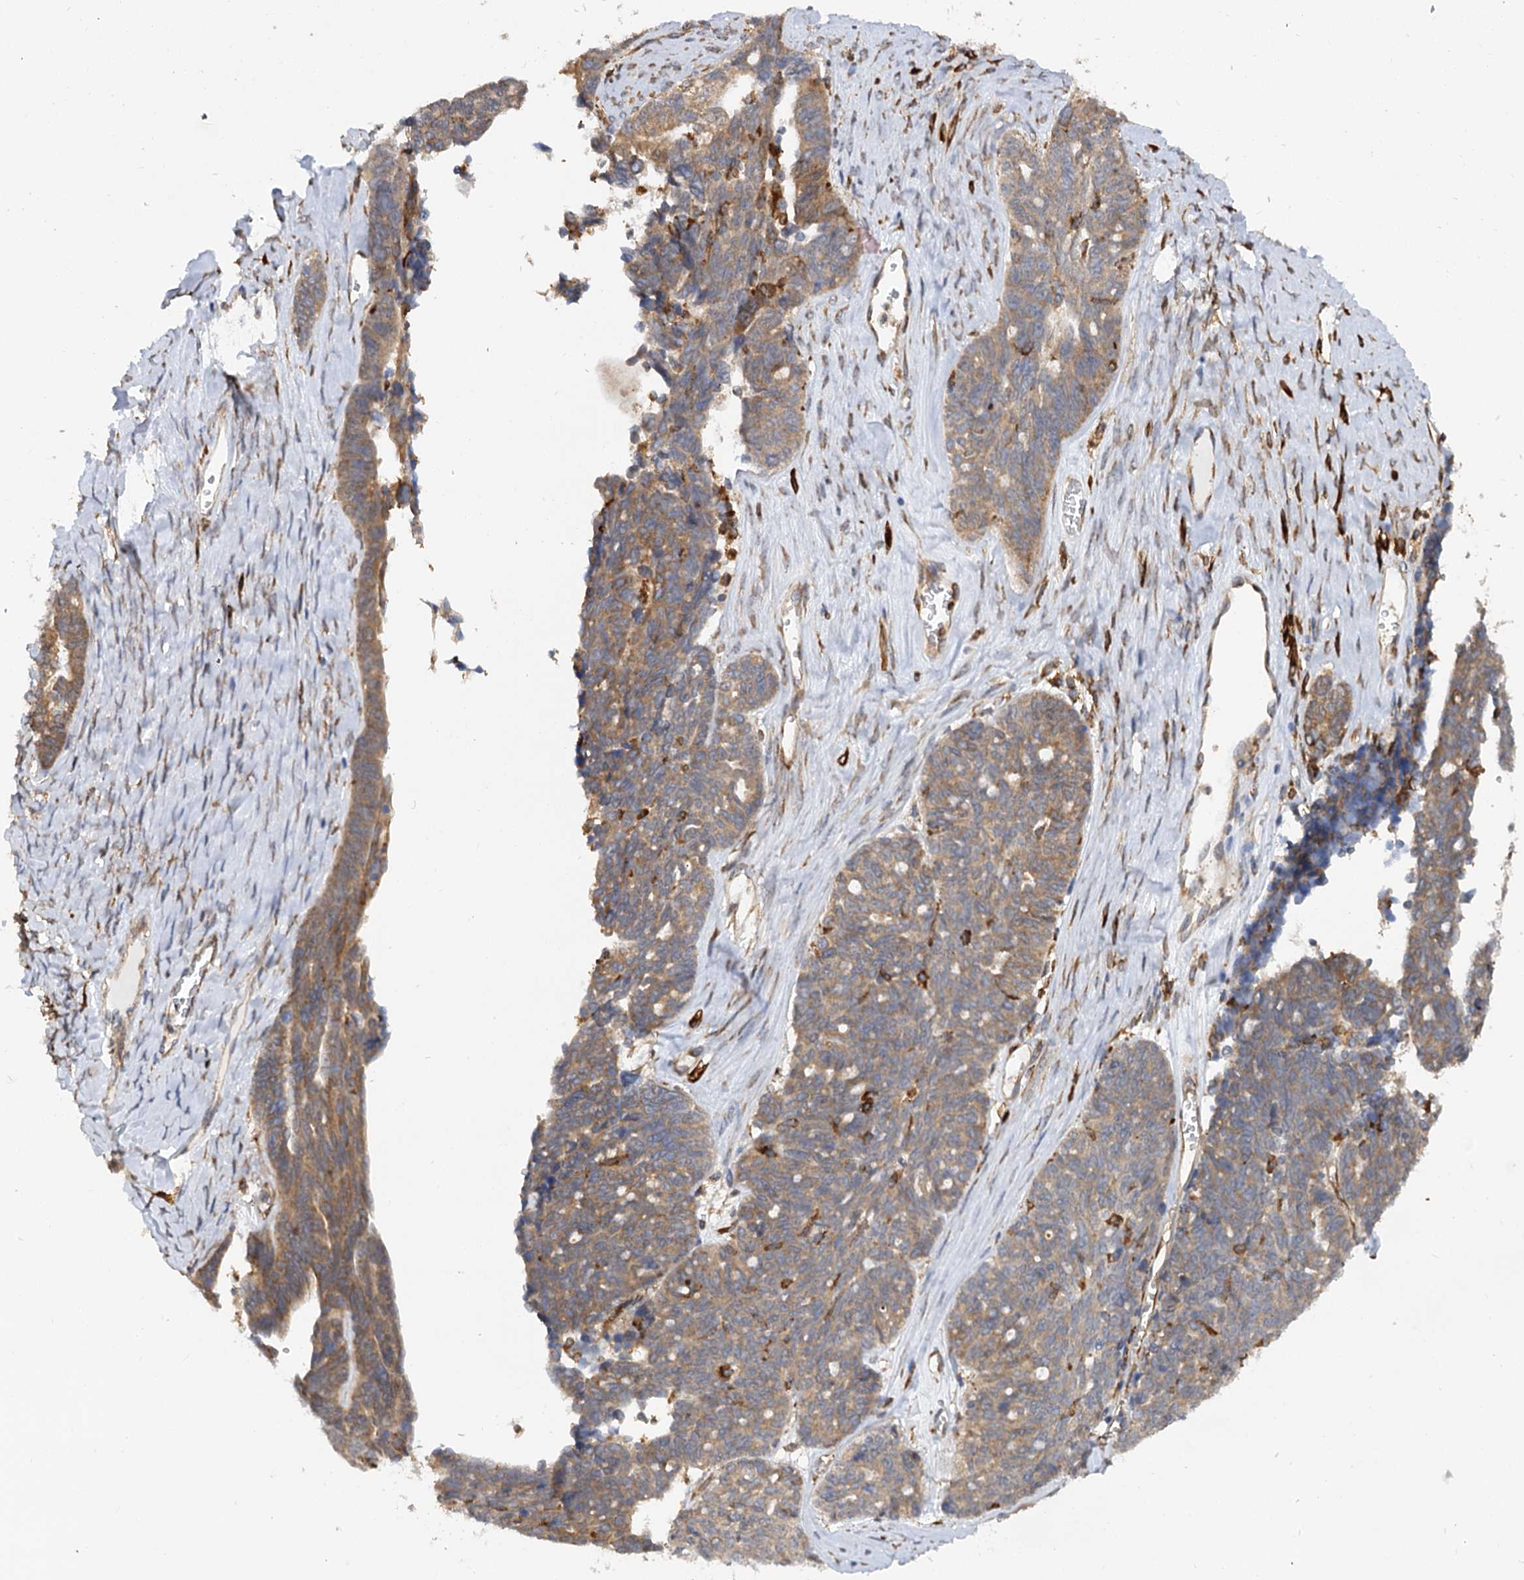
{"staining": {"intensity": "moderate", "quantity": "25%-75%", "location": "cytoplasmic/membranous"}, "tissue": "ovarian cancer", "cell_type": "Tumor cells", "image_type": "cancer", "snomed": [{"axis": "morphology", "description": "Cystadenocarcinoma, serous, NOS"}, {"axis": "topography", "description": "Ovary"}], "caption": "Immunohistochemical staining of ovarian cancer shows moderate cytoplasmic/membranous protein positivity in about 25%-75% of tumor cells.", "gene": "PPIP5K2", "patient": {"sex": "female", "age": 79}}